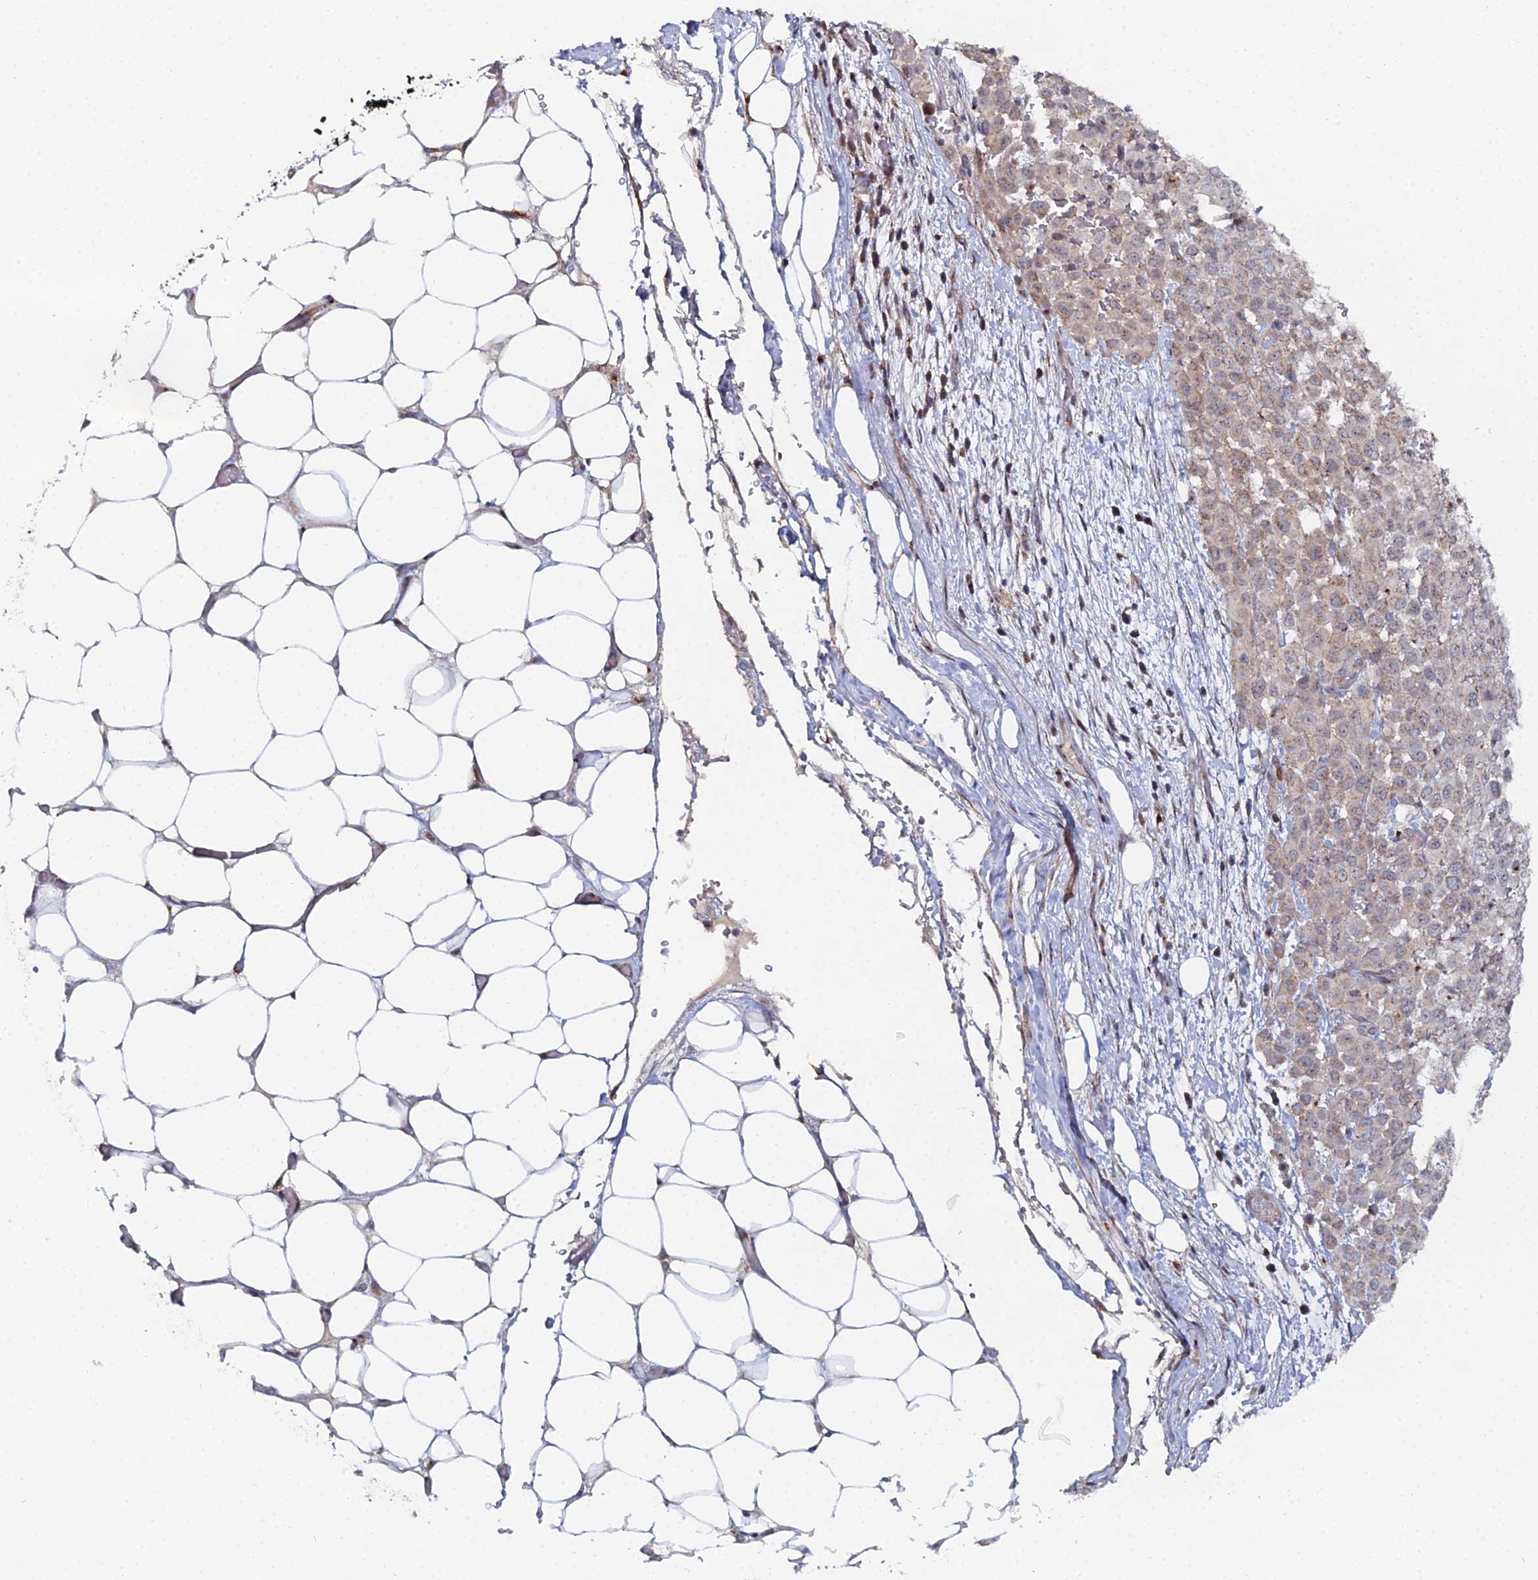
{"staining": {"intensity": "weak", "quantity": "<25%", "location": "cytoplasmic/membranous"}, "tissue": "melanoma", "cell_type": "Tumor cells", "image_type": "cancer", "snomed": [{"axis": "morphology", "description": "Malignant melanoma, Metastatic site"}, {"axis": "topography", "description": "Skin"}], "caption": "Melanoma was stained to show a protein in brown. There is no significant expression in tumor cells.", "gene": "SGMS1", "patient": {"sex": "female", "age": 81}}